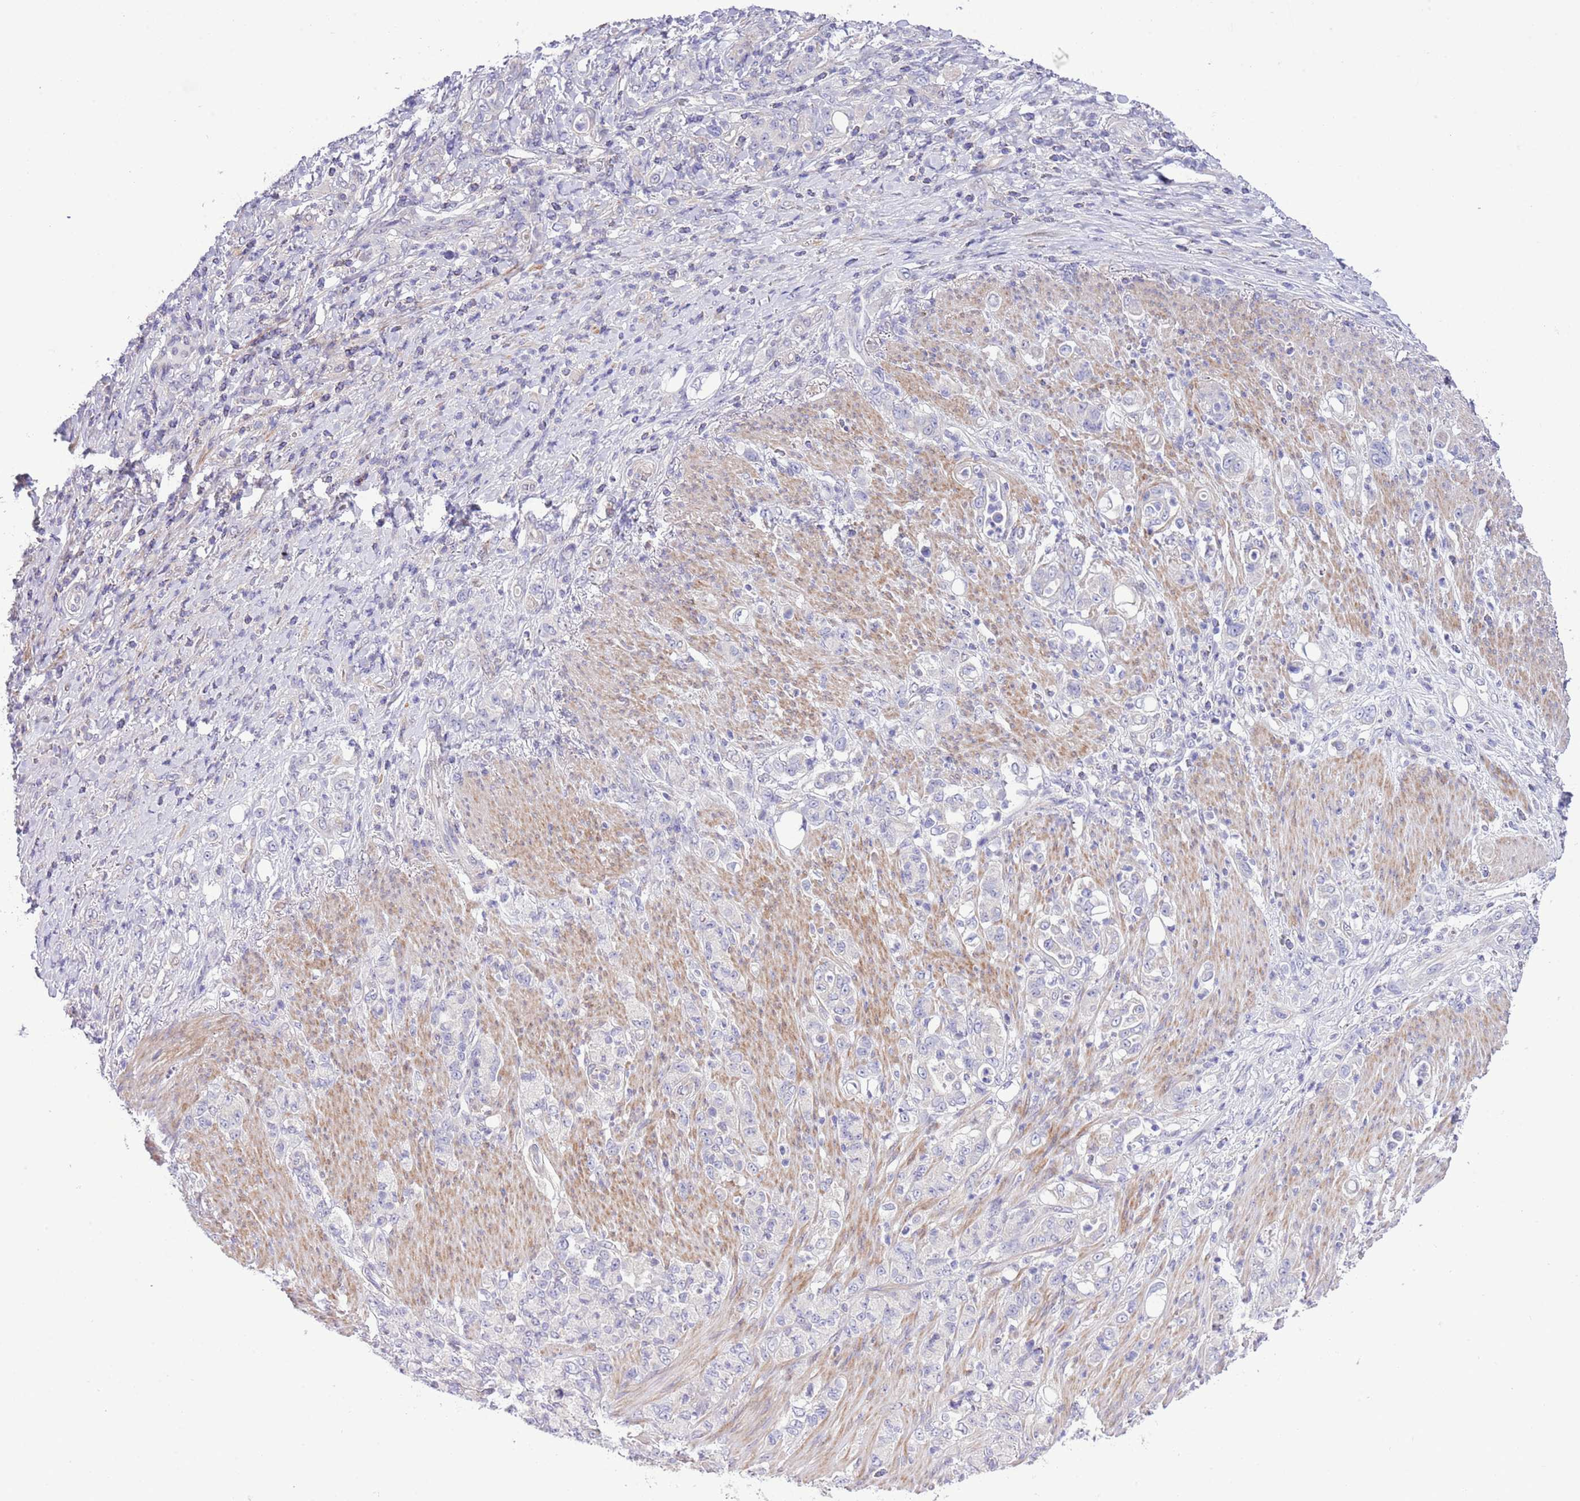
{"staining": {"intensity": "negative", "quantity": "none", "location": "none"}, "tissue": "stomach cancer", "cell_type": "Tumor cells", "image_type": "cancer", "snomed": [{"axis": "morphology", "description": "Normal tissue, NOS"}, {"axis": "morphology", "description": "Adenocarcinoma, NOS"}, {"axis": "topography", "description": "Stomach"}], "caption": "An immunohistochemistry (IHC) micrograph of stomach cancer (adenocarcinoma) is shown. There is no staining in tumor cells of stomach cancer (adenocarcinoma).", "gene": "PRR32", "patient": {"sex": "female", "age": 79}}